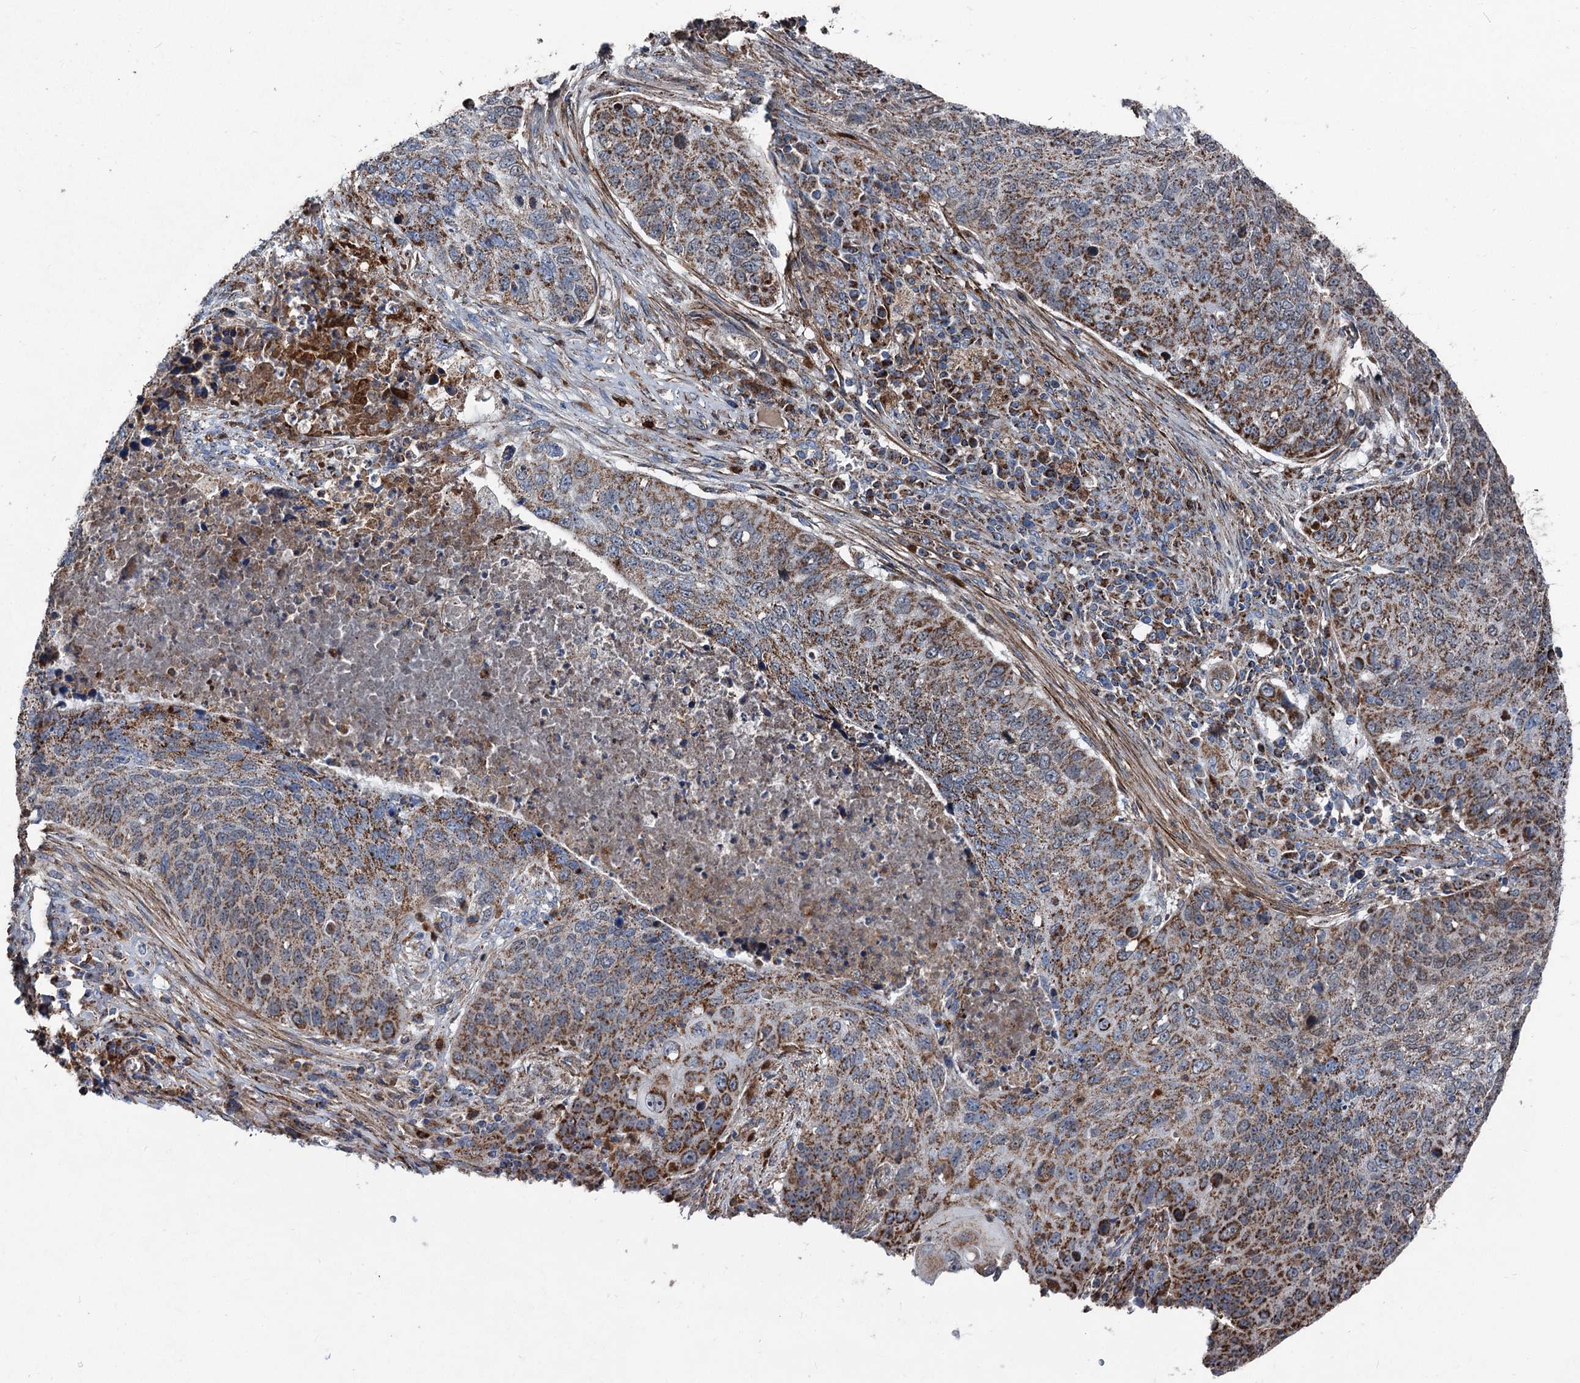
{"staining": {"intensity": "moderate", "quantity": ">75%", "location": "cytoplasmic/membranous"}, "tissue": "lung cancer", "cell_type": "Tumor cells", "image_type": "cancer", "snomed": [{"axis": "morphology", "description": "Squamous cell carcinoma, NOS"}, {"axis": "topography", "description": "Lung"}], "caption": "The histopathology image reveals a brown stain indicating the presence of a protein in the cytoplasmic/membranous of tumor cells in squamous cell carcinoma (lung).", "gene": "DDIAS", "patient": {"sex": "female", "age": 63}}